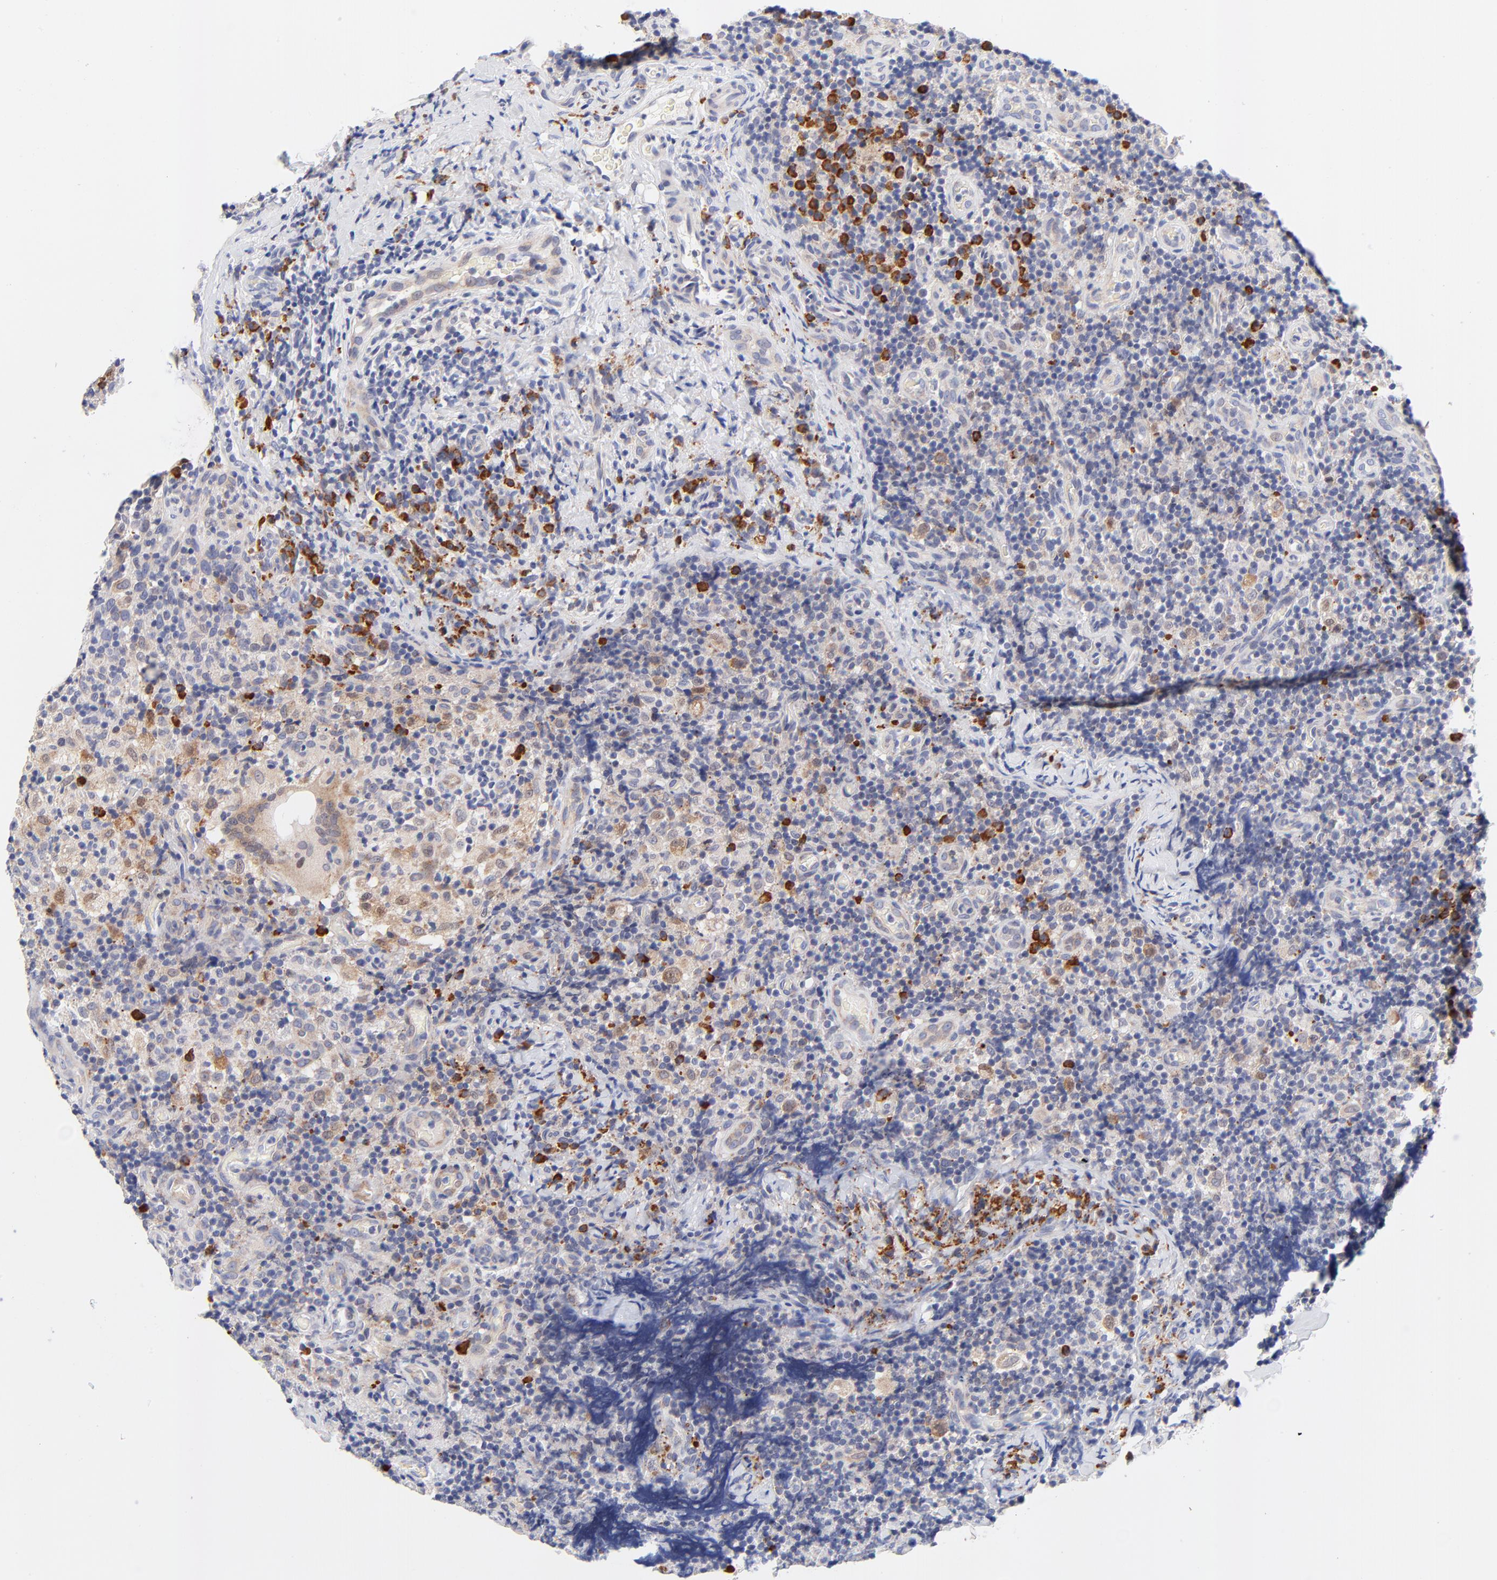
{"staining": {"intensity": "strong", "quantity": "<25%", "location": "cytoplasmic/membranous"}, "tissue": "lymph node", "cell_type": "Germinal center cells", "image_type": "normal", "snomed": [{"axis": "morphology", "description": "Normal tissue, NOS"}, {"axis": "morphology", "description": "Inflammation, NOS"}, {"axis": "topography", "description": "Lymph node"}], "caption": "IHC micrograph of benign lymph node: lymph node stained using immunohistochemistry exhibits medium levels of strong protein expression localized specifically in the cytoplasmic/membranous of germinal center cells, appearing as a cytoplasmic/membranous brown color.", "gene": "AFF2", "patient": {"sex": "male", "age": 46}}